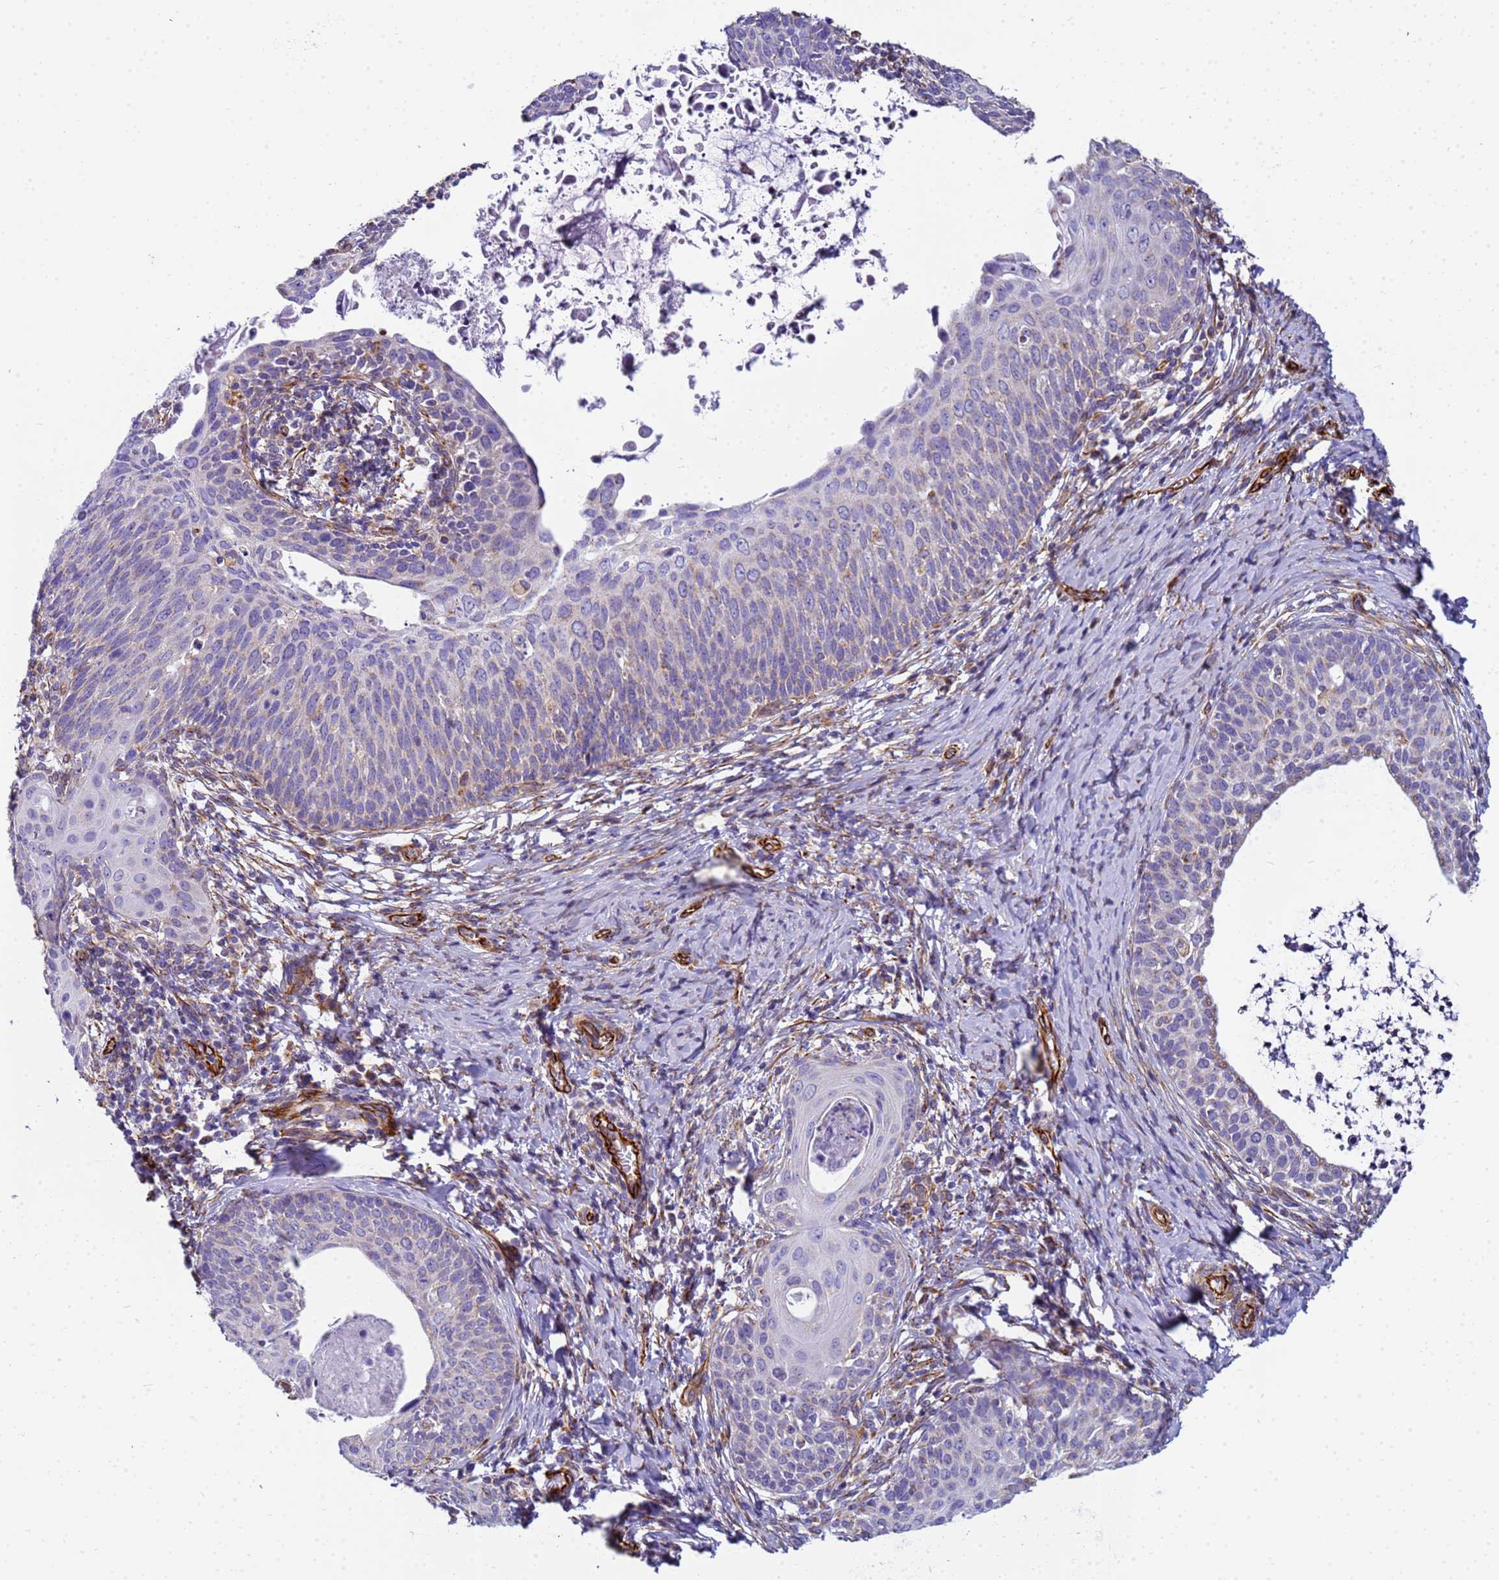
{"staining": {"intensity": "negative", "quantity": "none", "location": "none"}, "tissue": "cervical cancer", "cell_type": "Tumor cells", "image_type": "cancer", "snomed": [{"axis": "morphology", "description": "Squamous cell carcinoma, NOS"}, {"axis": "topography", "description": "Cervix"}], "caption": "Image shows no significant protein expression in tumor cells of cervical cancer (squamous cell carcinoma).", "gene": "UBXN2B", "patient": {"sex": "female", "age": 52}}